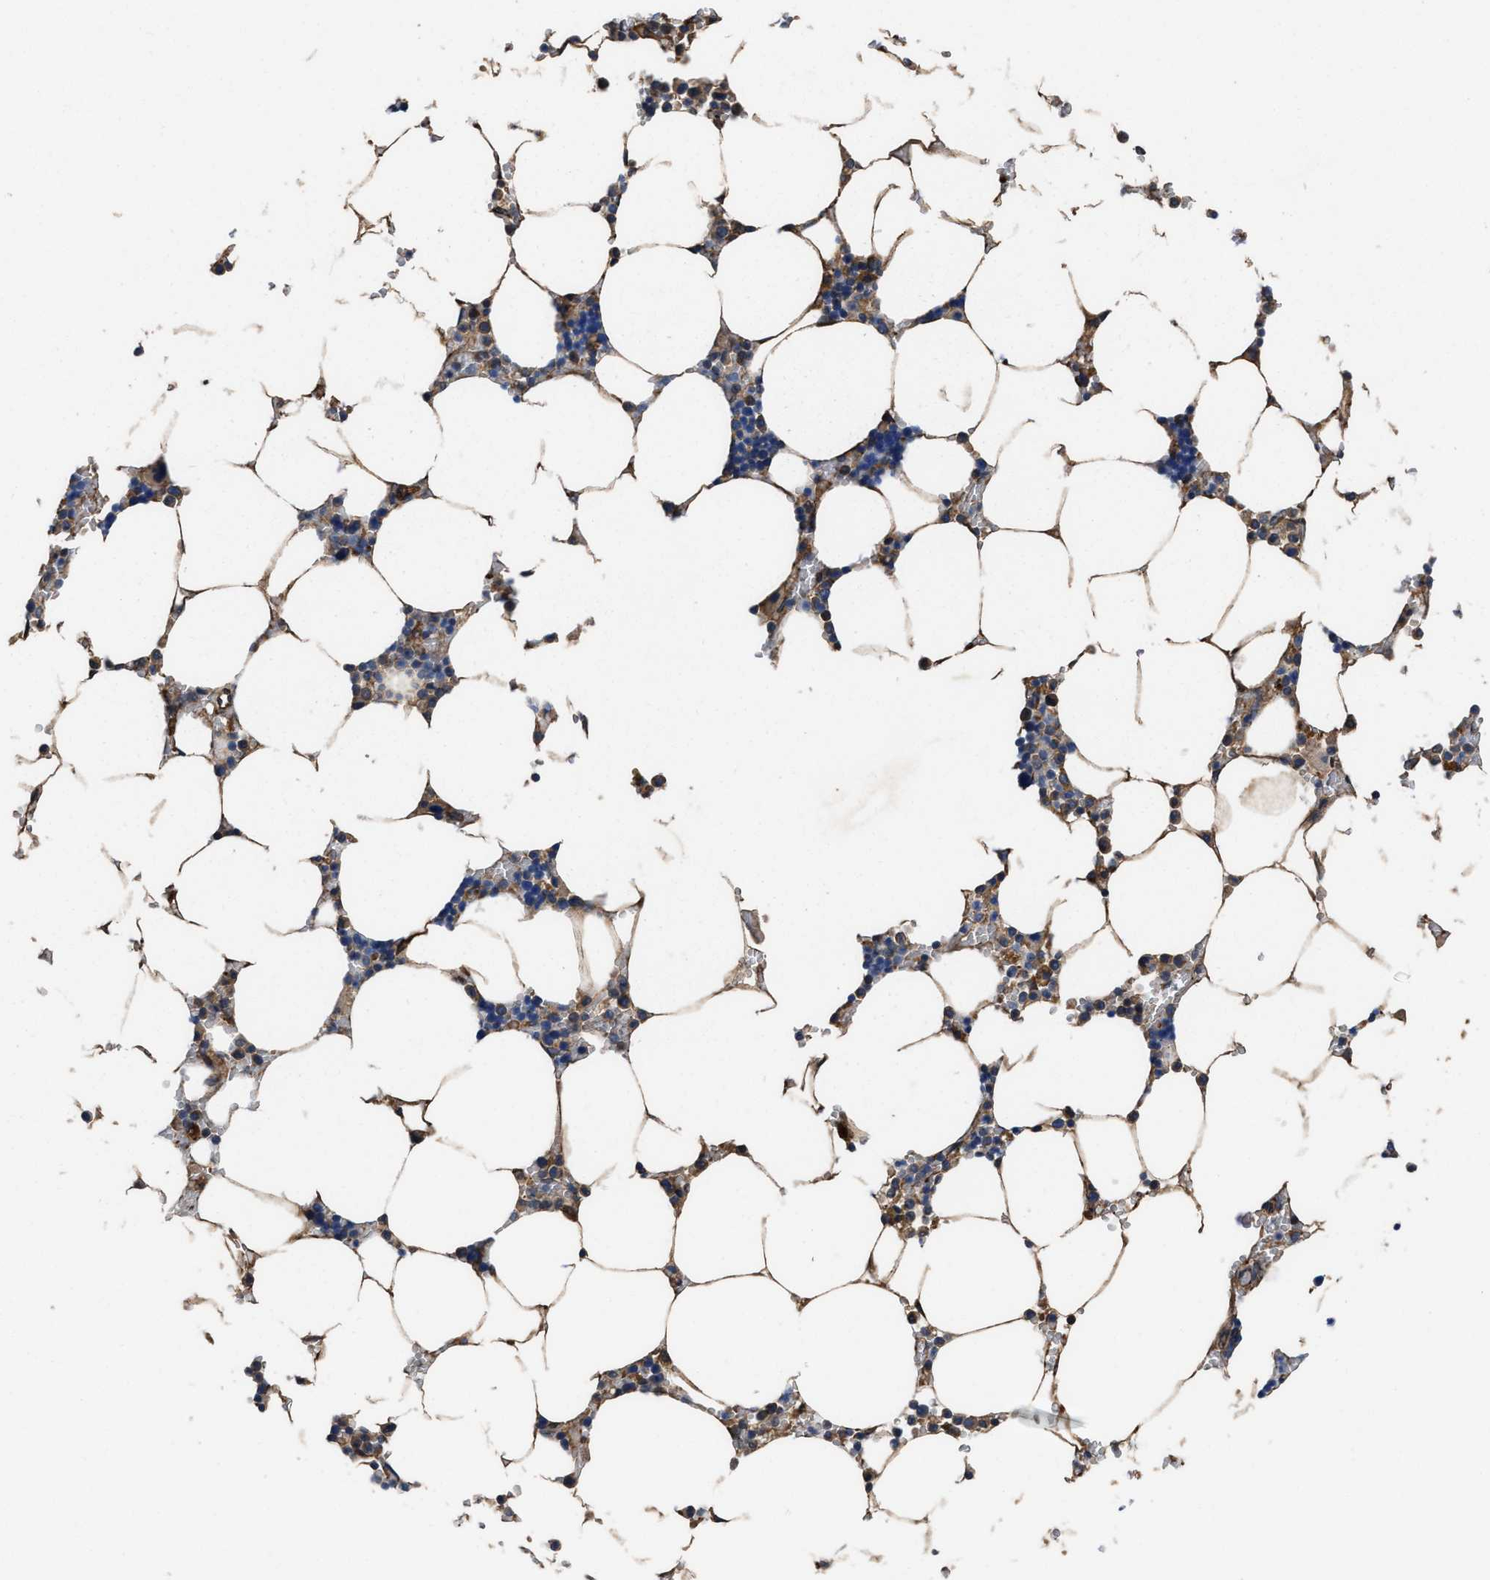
{"staining": {"intensity": "moderate", "quantity": "25%-75%", "location": "cytoplasmic/membranous"}, "tissue": "bone marrow", "cell_type": "Hematopoietic cells", "image_type": "normal", "snomed": [{"axis": "morphology", "description": "Normal tissue, NOS"}, {"axis": "topography", "description": "Bone marrow"}], "caption": "The immunohistochemical stain labels moderate cytoplasmic/membranous positivity in hematopoietic cells of unremarkable bone marrow.", "gene": "IDNK", "patient": {"sex": "male", "age": 70}}